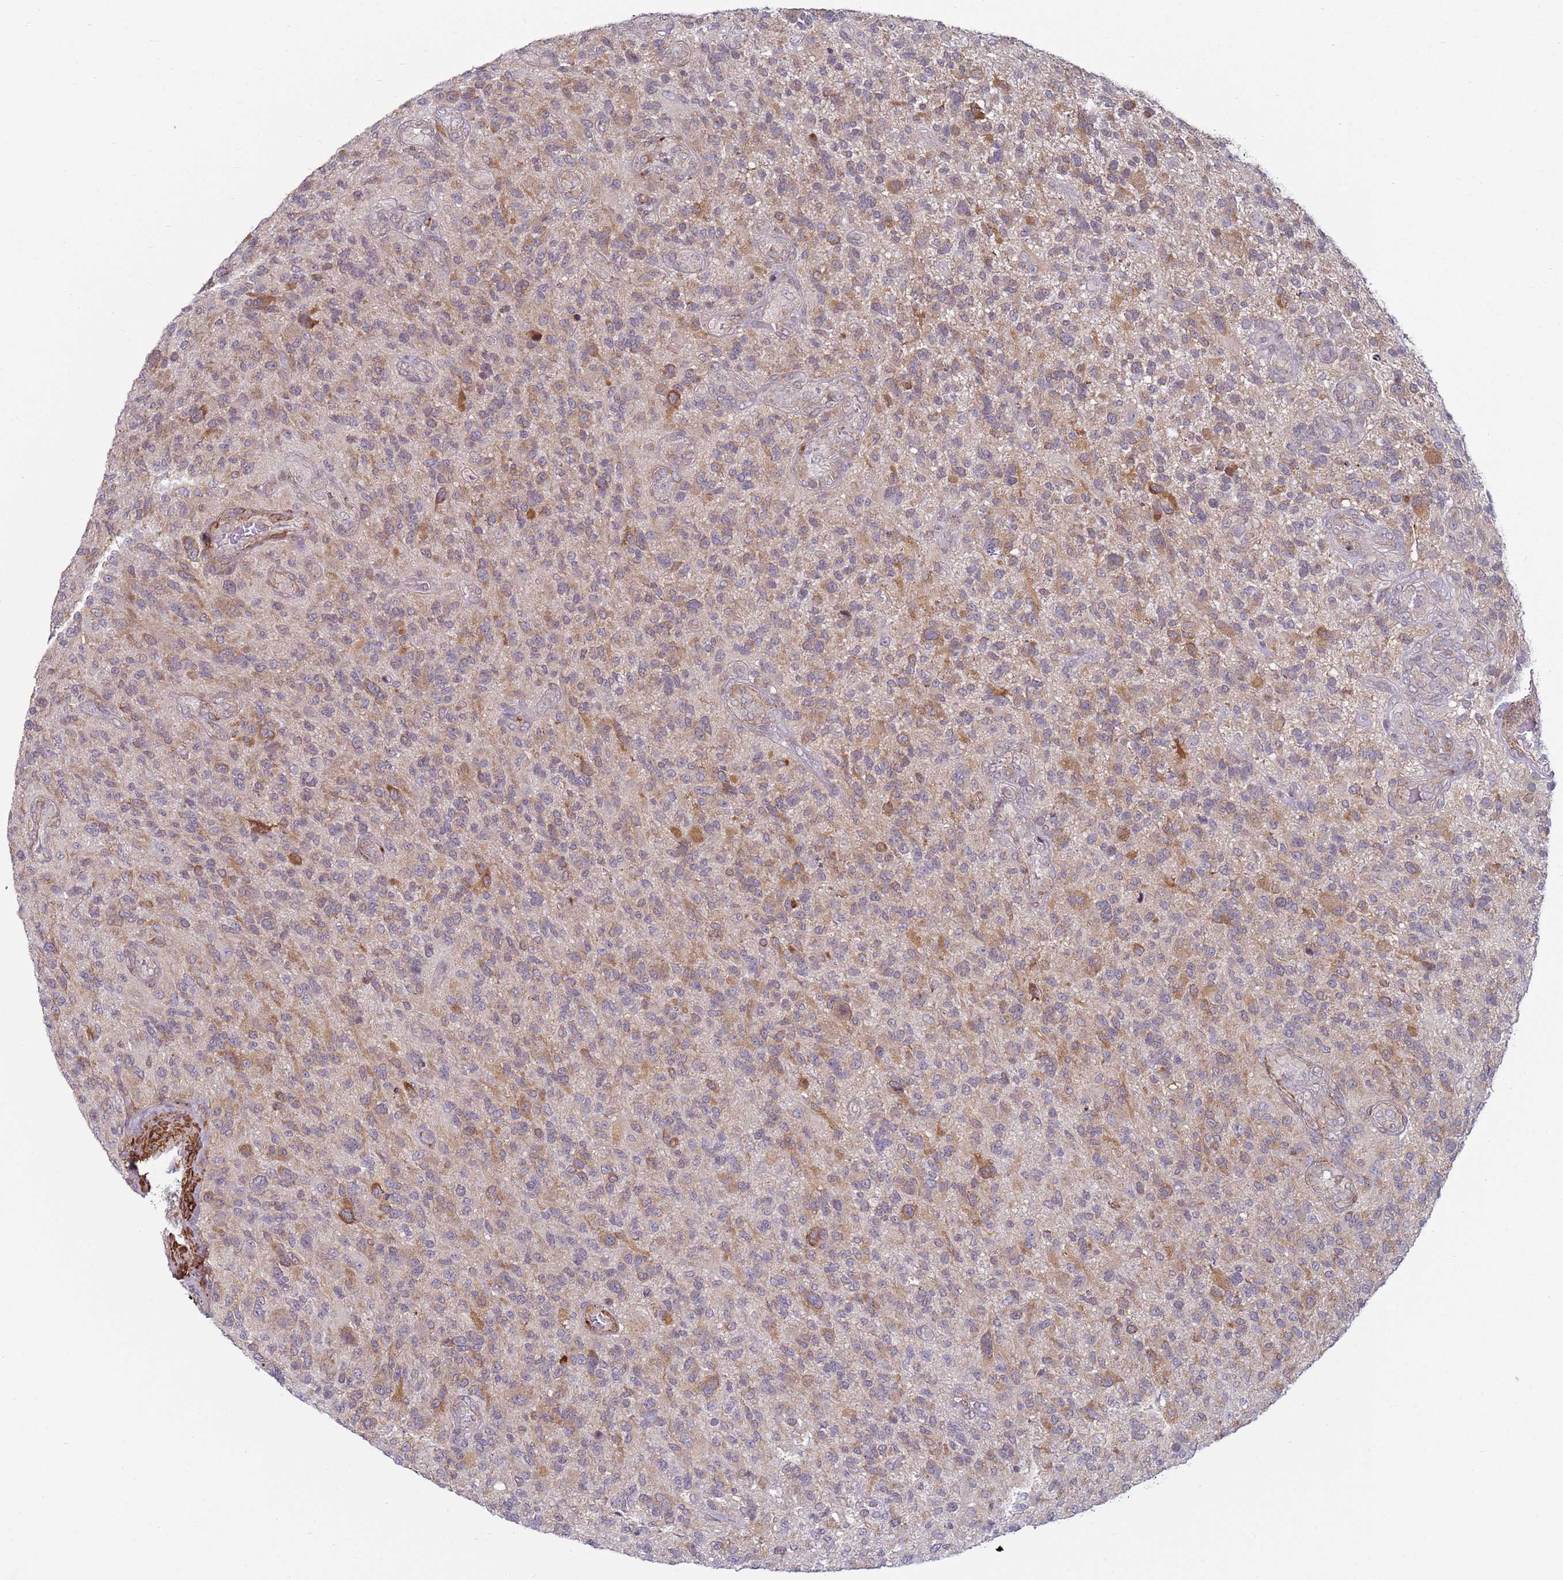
{"staining": {"intensity": "moderate", "quantity": "25%-75%", "location": "cytoplasmic/membranous"}, "tissue": "glioma", "cell_type": "Tumor cells", "image_type": "cancer", "snomed": [{"axis": "morphology", "description": "Glioma, malignant, High grade"}, {"axis": "topography", "description": "Brain"}], "caption": "Malignant glioma (high-grade) stained for a protein (brown) shows moderate cytoplasmic/membranous positive positivity in about 25%-75% of tumor cells.", "gene": "SNAPC4", "patient": {"sex": "male", "age": 47}}